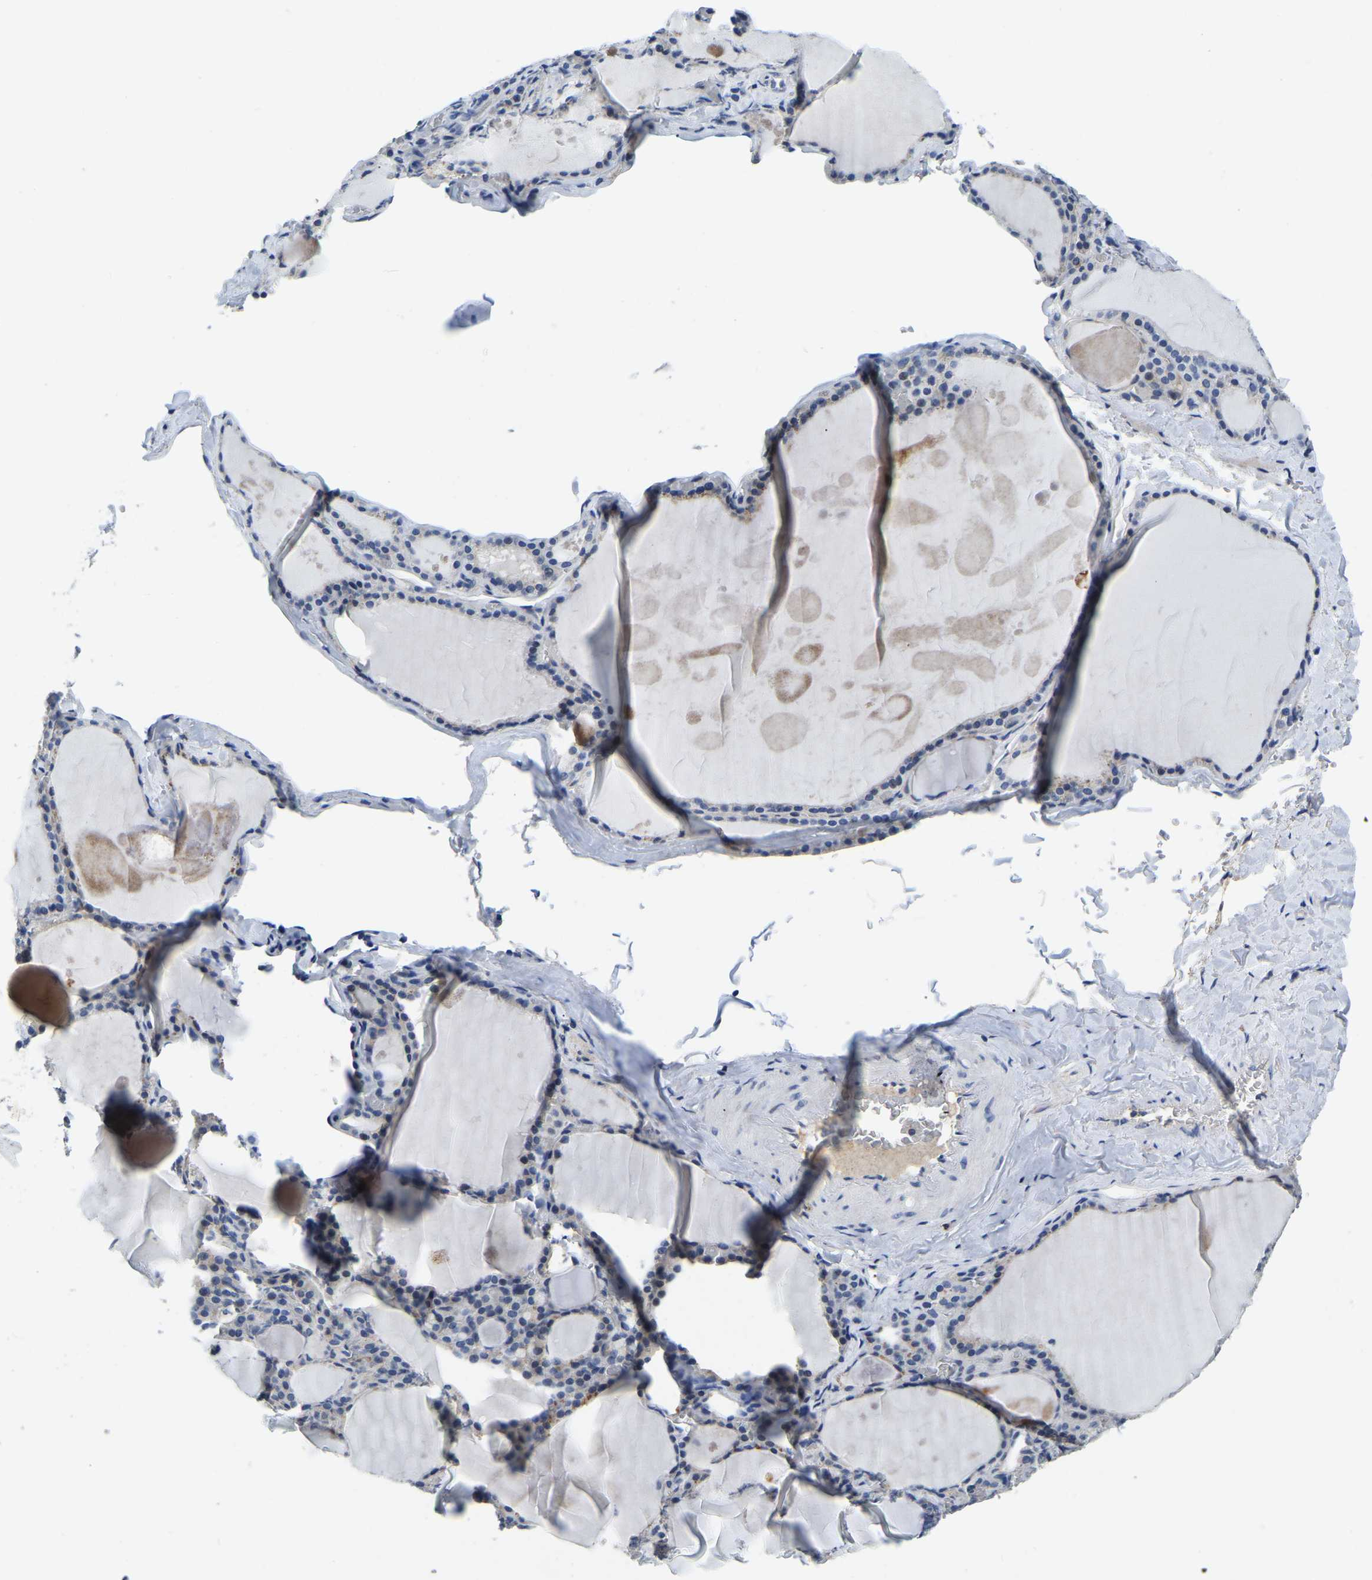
{"staining": {"intensity": "negative", "quantity": "none", "location": "none"}, "tissue": "thyroid gland", "cell_type": "Glandular cells", "image_type": "normal", "snomed": [{"axis": "morphology", "description": "Normal tissue, NOS"}, {"axis": "topography", "description": "Thyroid gland"}], "caption": "This is a histopathology image of IHC staining of normal thyroid gland, which shows no staining in glandular cells.", "gene": "ITGA2", "patient": {"sex": "male", "age": 56}}